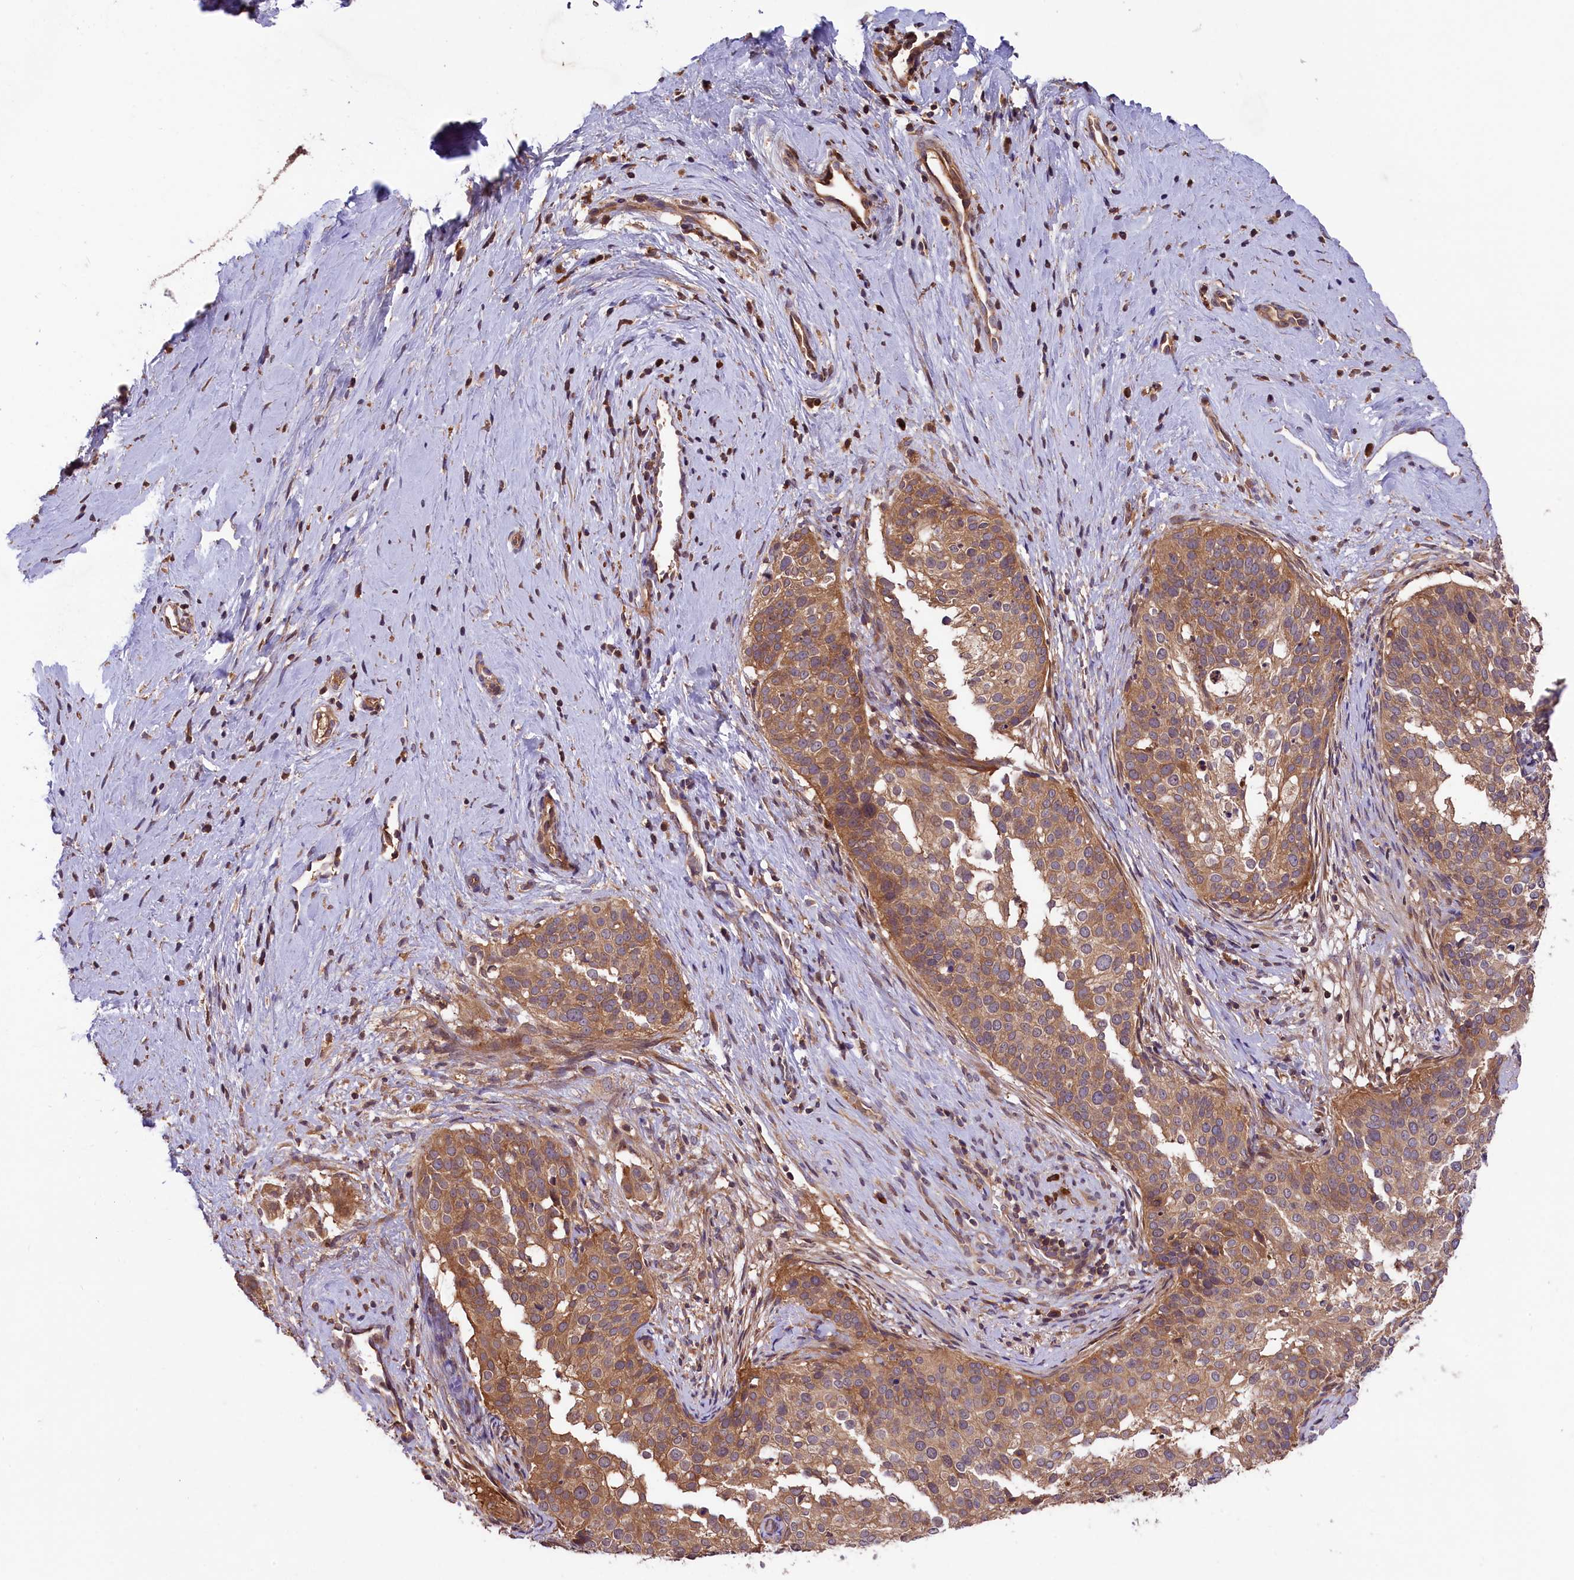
{"staining": {"intensity": "moderate", "quantity": ">75%", "location": "cytoplasmic/membranous"}, "tissue": "cervical cancer", "cell_type": "Tumor cells", "image_type": "cancer", "snomed": [{"axis": "morphology", "description": "Squamous cell carcinoma, NOS"}, {"axis": "topography", "description": "Cervix"}], "caption": "Moderate cytoplasmic/membranous staining for a protein is seen in about >75% of tumor cells of cervical squamous cell carcinoma using immunohistochemistry.", "gene": "SETD6", "patient": {"sex": "female", "age": 44}}